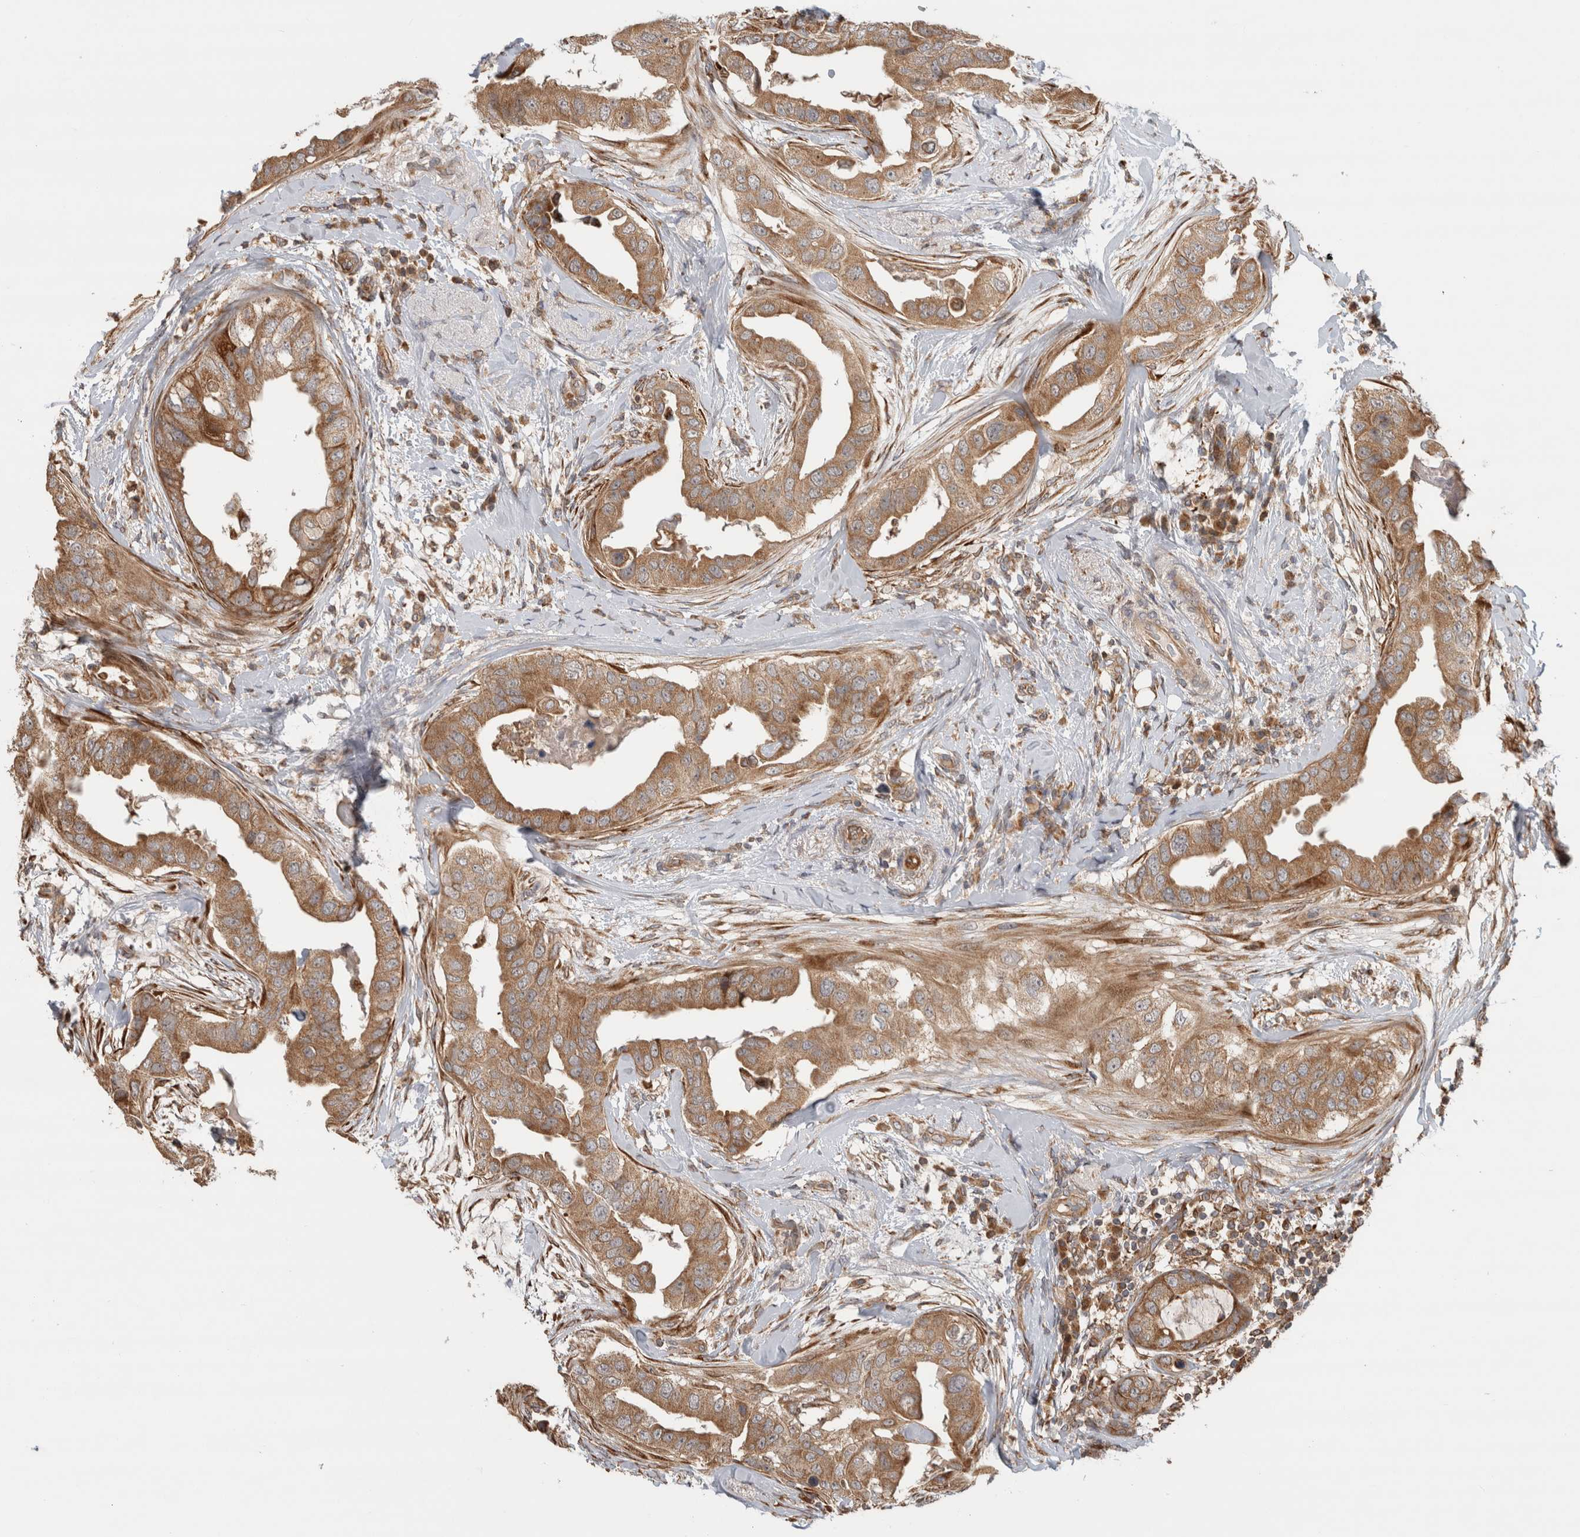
{"staining": {"intensity": "moderate", "quantity": ">75%", "location": "cytoplasmic/membranous"}, "tissue": "breast cancer", "cell_type": "Tumor cells", "image_type": "cancer", "snomed": [{"axis": "morphology", "description": "Duct carcinoma"}, {"axis": "topography", "description": "Breast"}], "caption": "The immunohistochemical stain highlights moderate cytoplasmic/membranous staining in tumor cells of breast cancer tissue.", "gene": "TUBD1", "patient": {"sex": "female", "age": 40}}